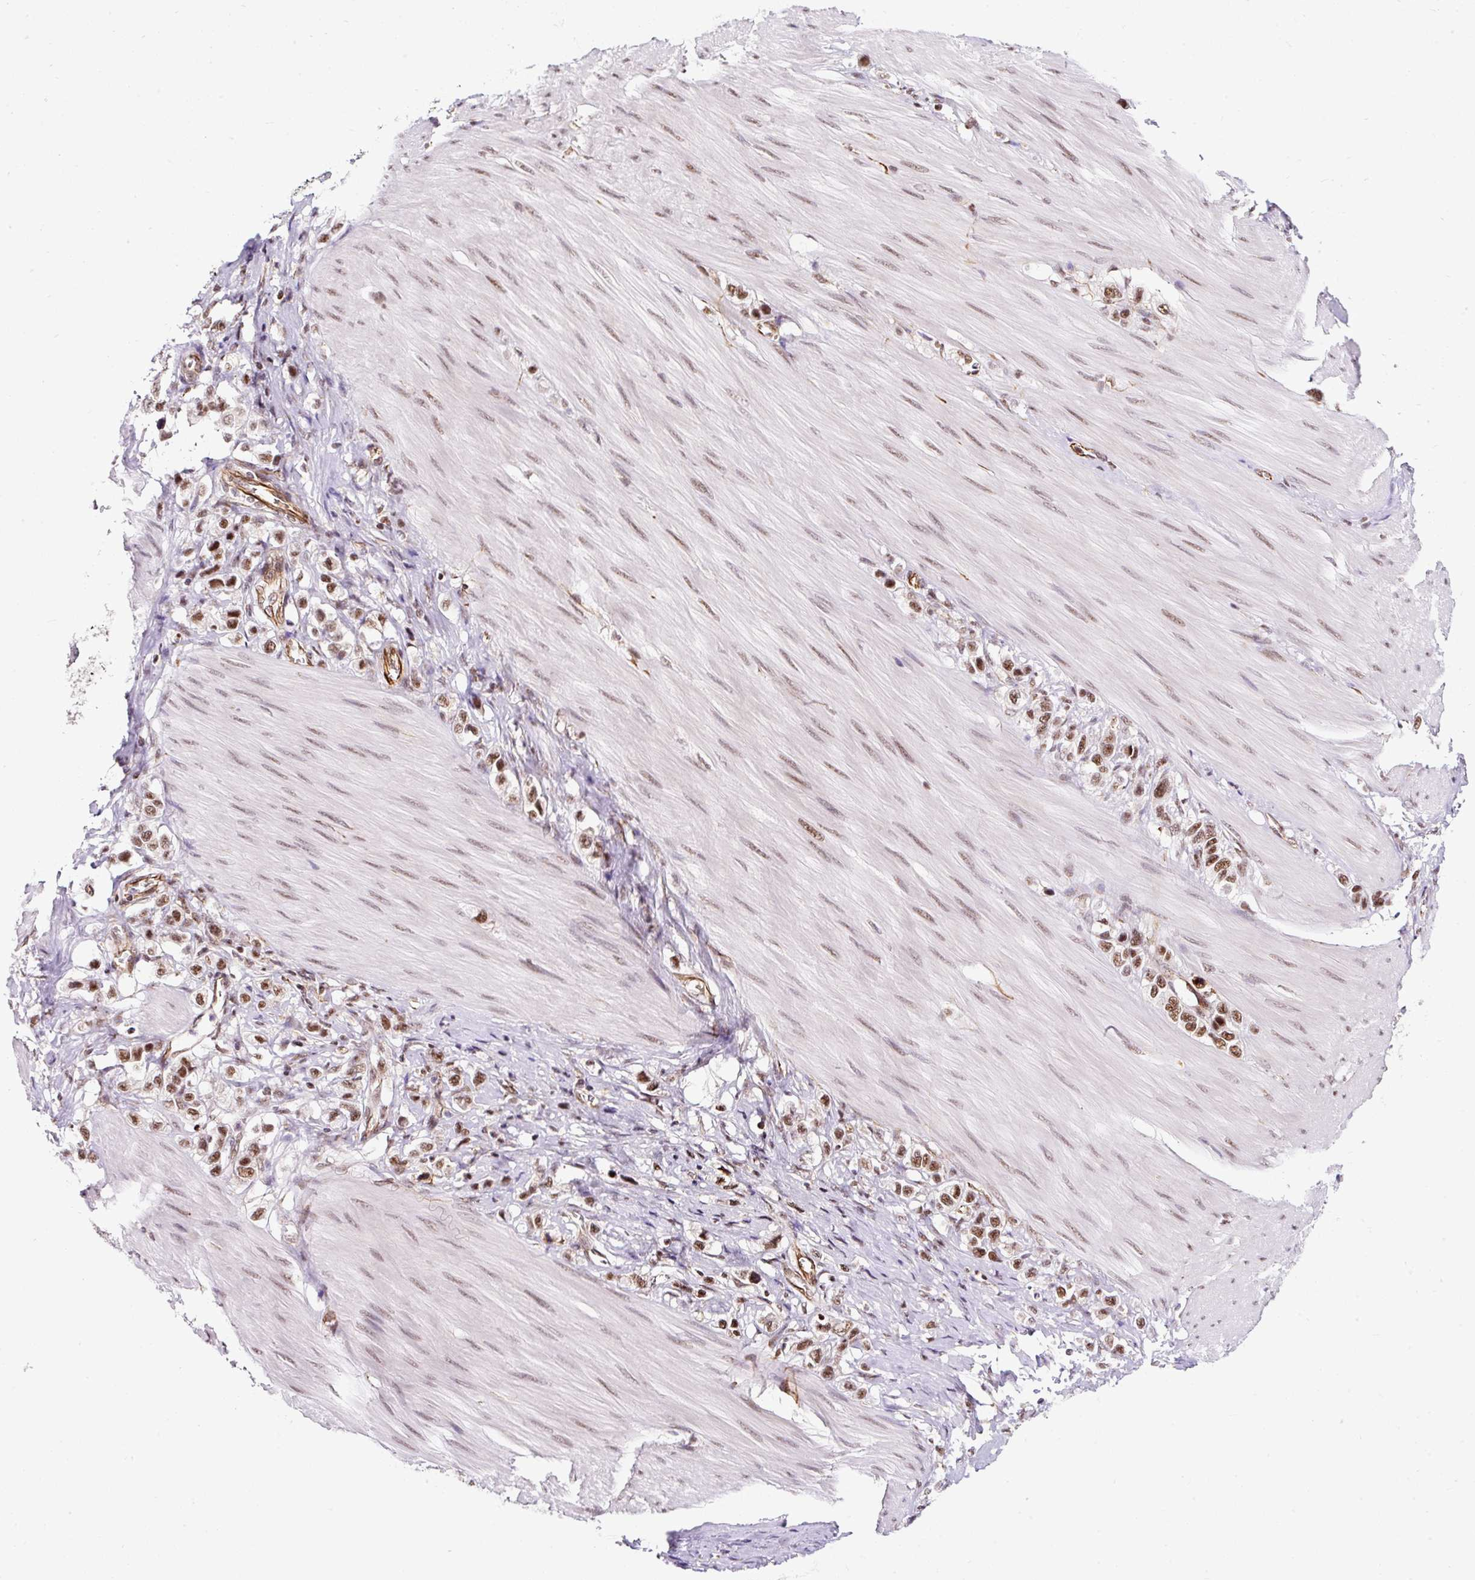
{"staining": {"intensity": "moderate", "quantity": ">75%", "location": "nuclear"}, "tissue": "stomach cancer", "cell_type": "Tumor cells", "image_type": "cancer", "snomed": [{"axis": "morphology", "description": "Adenocarcinoma, NOS"}, {"axis": "topography", "description": "Stomach"}], "caption": "Approximately >75% of tumor cells in human stomach cancer (adenocarcinoma) show moderate nuclear protein positivity as visualized by brown immunohistochemical staining.", "gene": "LUC7L2", "patient": {"sex": "female", "age": 65}}